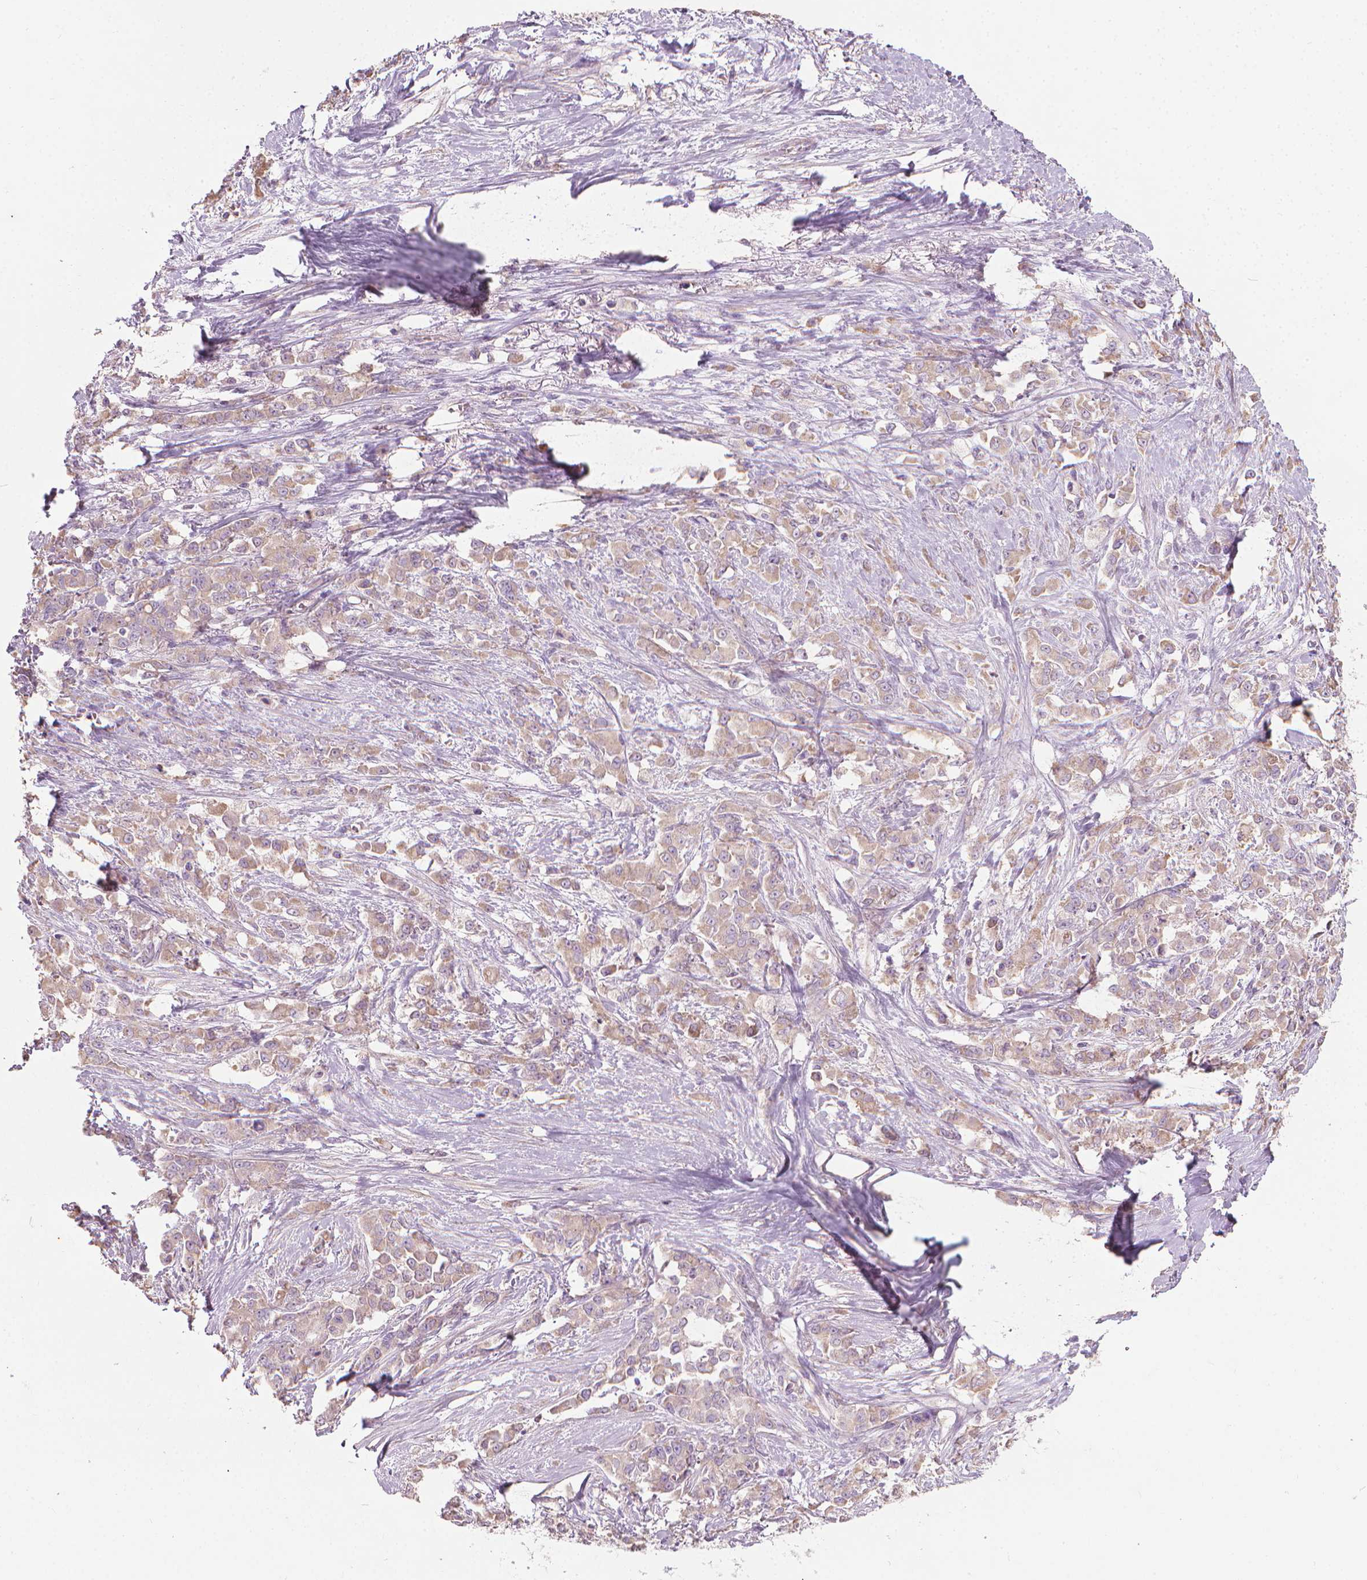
{"staining": {"intensity": "weak", "quantity": ">75%", "location": "cytoplasmic/membranous"}, "tissue": "stomach cancer", "cell_type": "Tumor cells", "image_type": "cancer", "snomed": [{"axis": "morphology", "description": "Adenocarcinoma, NOS"}, {"axis": "topography", "description": "Stomach"}], "caption": "Immunohistochemistry photomicrograph of neoplastic tissue: human stomach cancer stained using IHC shows low levels of weak protein expression localized specifically in the cytoplasmic/membranous of tumor cells, appearing as a cytoplasmic/membranous brown color.", "gene": "RIIAD1", "patient": {"sex": "female", "age": 76}}